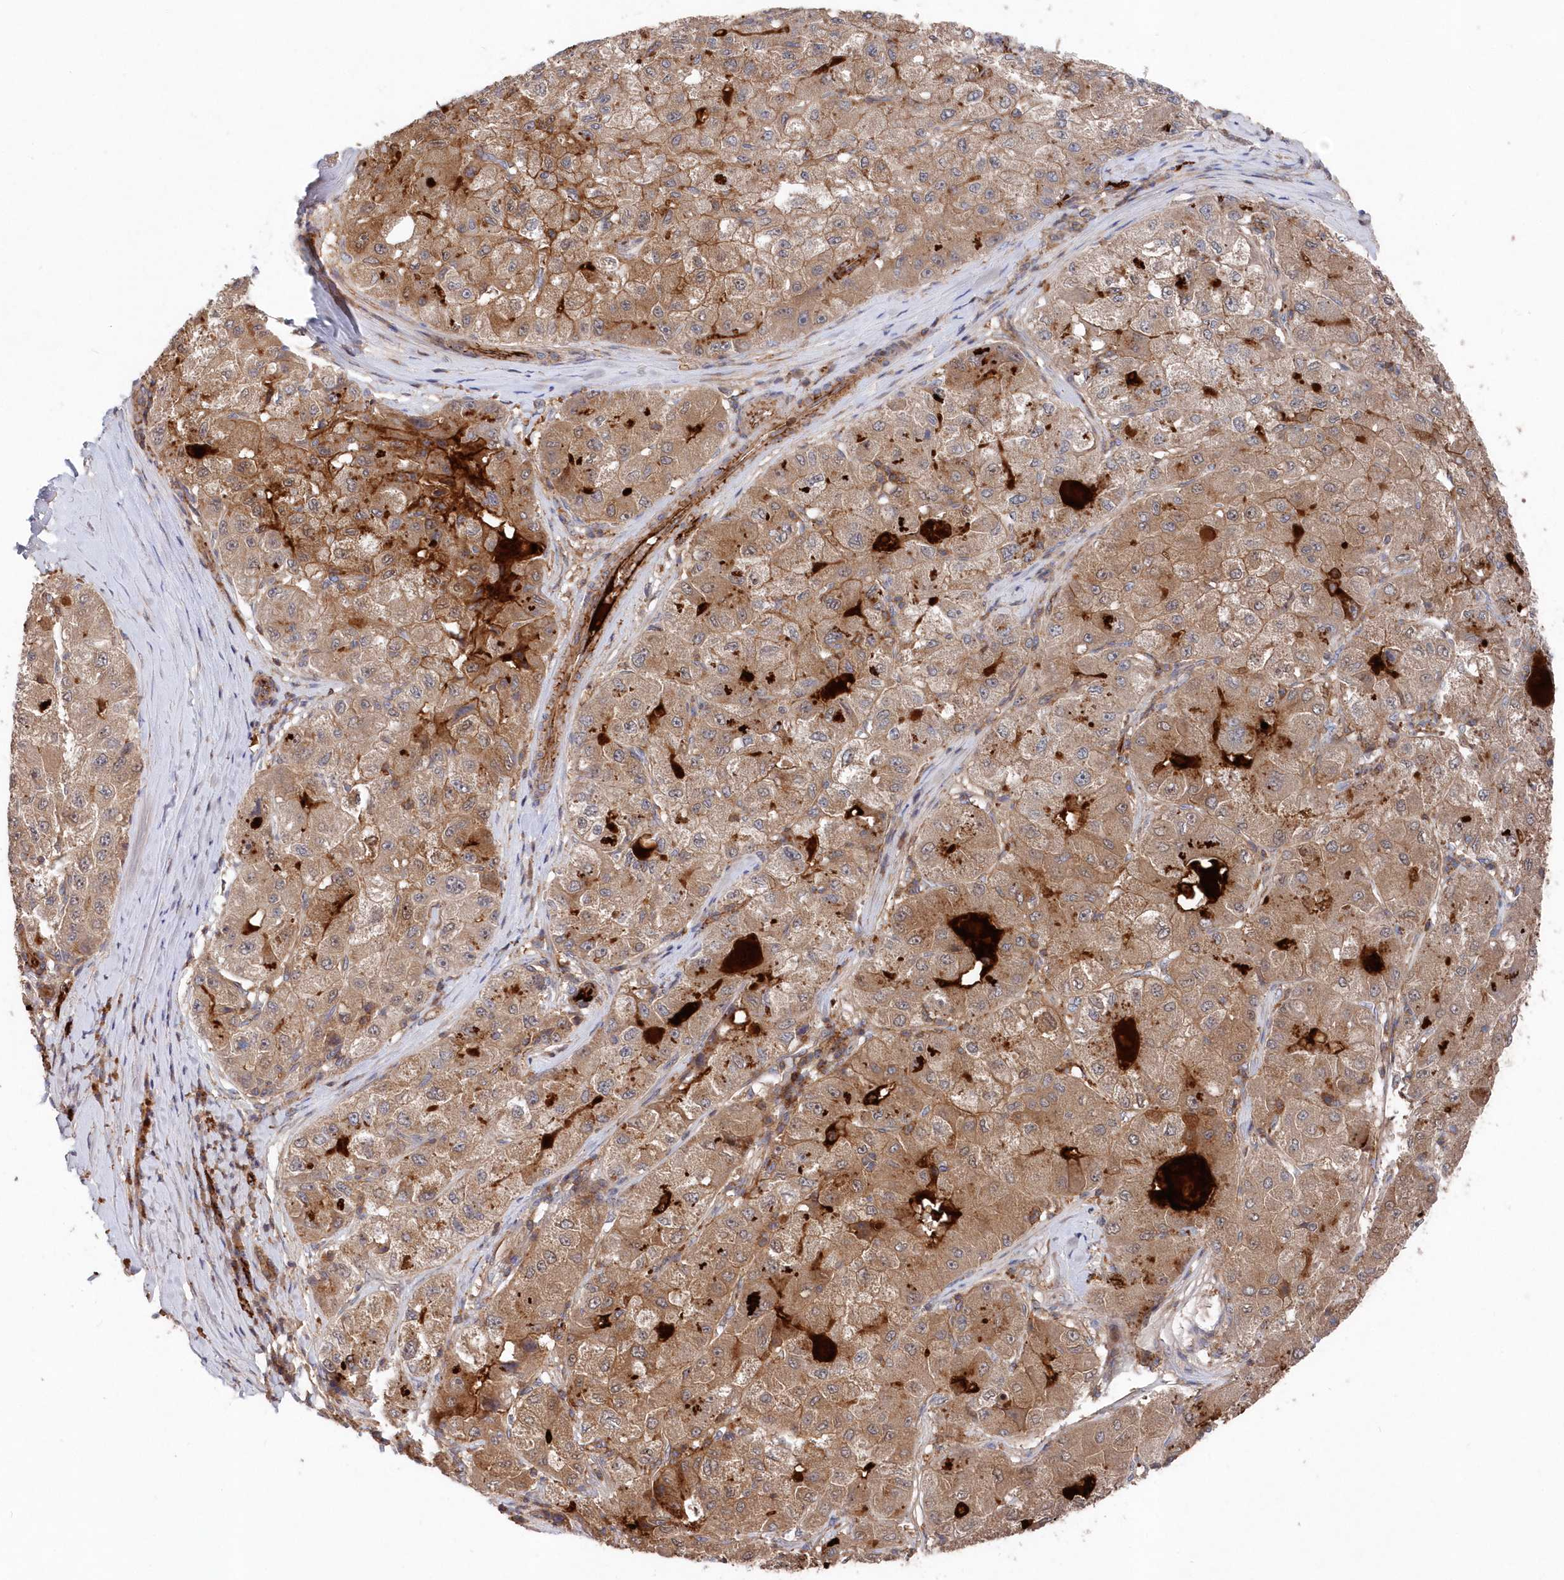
{"staining": {"intensity": "moderate", "quantity": ">75%", "location": "cytoplasmic/membranous"}, "tissue": "liver cancer", "cell_type": "Tumor cells", "image_type": "cancer", "snomed": [{"axis": "morphology", "description": "Carcinoma, Hepatocellular, NOS"}, {"axis": "topography", "description": "Liver"}], "caption": "Liver hepatocellular carcinoma stained with a brown dye shows moderate cytoplasmic/membranous positive positivity in approximately >75% of tumor cells.", "gene": "ABHD14B", "patient": {"sex": "male", "age": 80}}